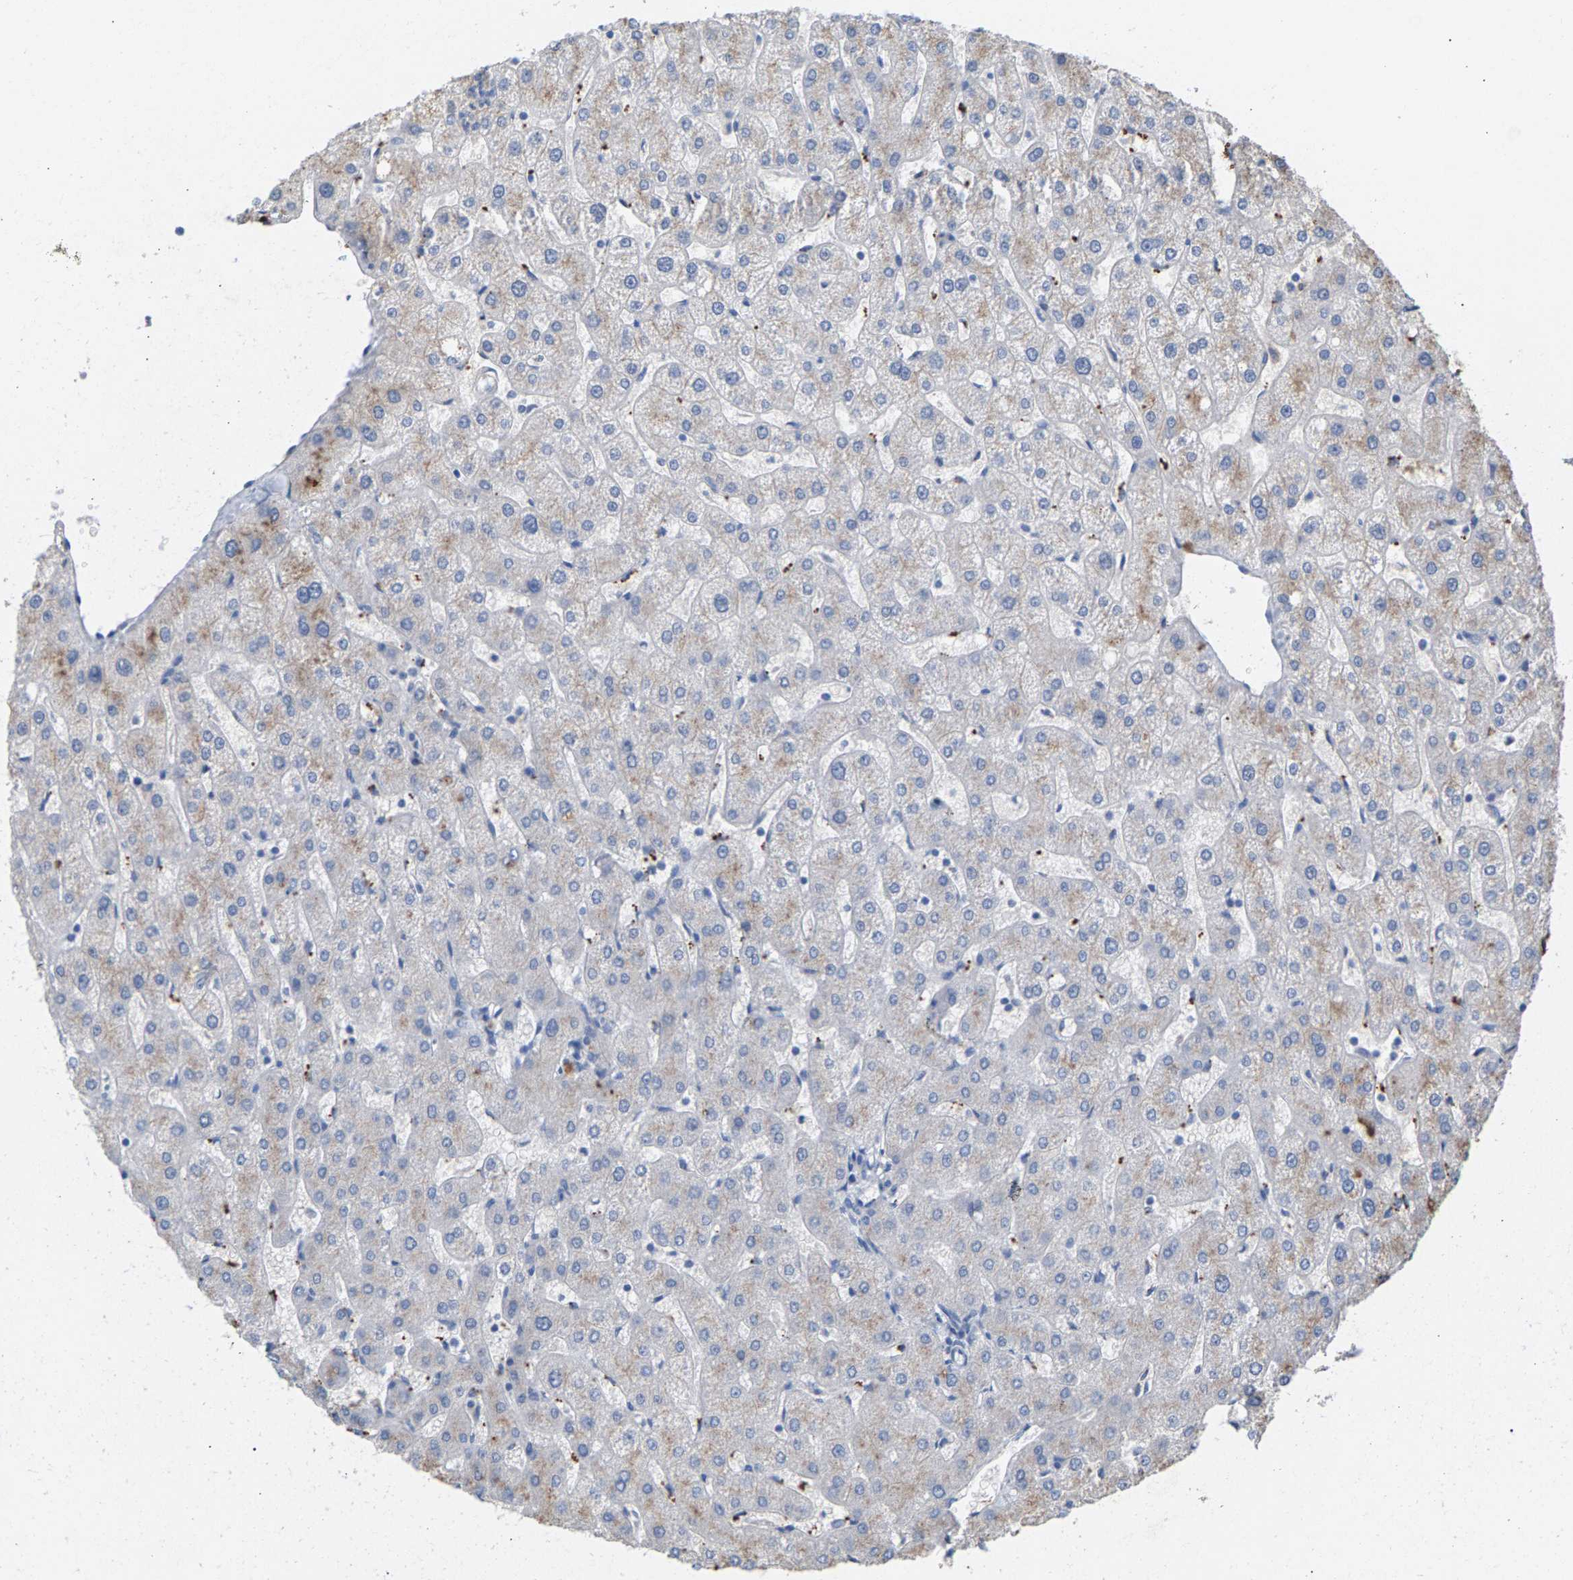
{"staining": {"intensity": "negative", "quantity": "none", "location": "none"}, "tissue": "liver", "cell_type": "Cholangiocytes", "image_type": "normal", "snomed": [{"axis": "morphology", "description": "Normal tissue, NOS"}, {"axis": "topography", "description": "Liver"}], "caption": "A high-resolution histopathology image shows immunohistochemistry staining of benign liver, which shows no significant expression in cholangiocytes.", "gene": "APOH", "patient": {"sex": "male", "age": 67}}